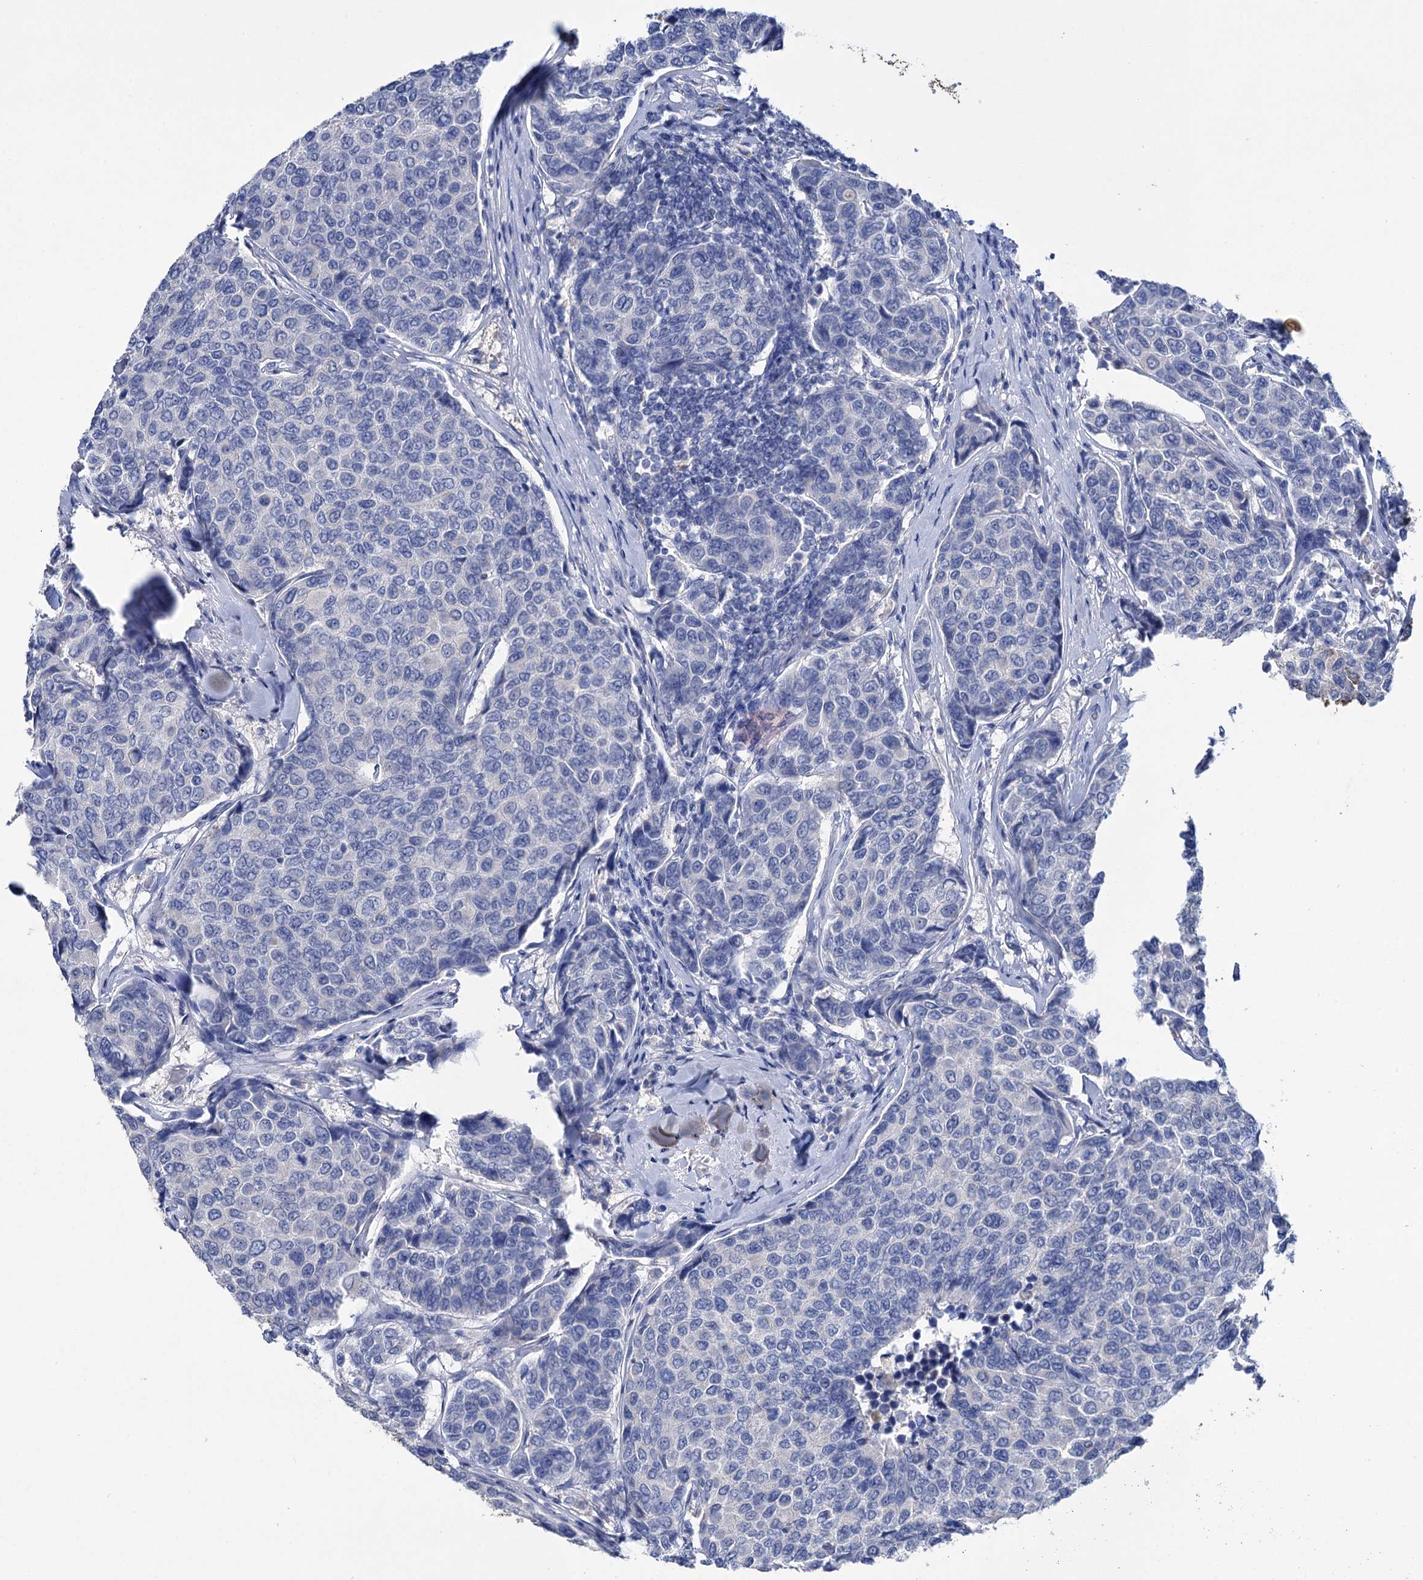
{"staining": {"intensity": "negative", "quantity": "none", "location": "none"}, "tissue": "breast cancer", "cell_type": "Tumor cells", "image_type": "cancer", "snomed": [{"axis": "morphology", "description": "Duct carcinoma"}, {"axis": "topography", "description": "Breast"}], "caption": "Immunohistochemistry (IHC) image of human breast cancer (invasive ductal carcinoma) stained for a protein (brown), which exhibits no positivity in tumor cells.", "gene": "LYZL4", "patient": {"sex": "female", "age": 55}}